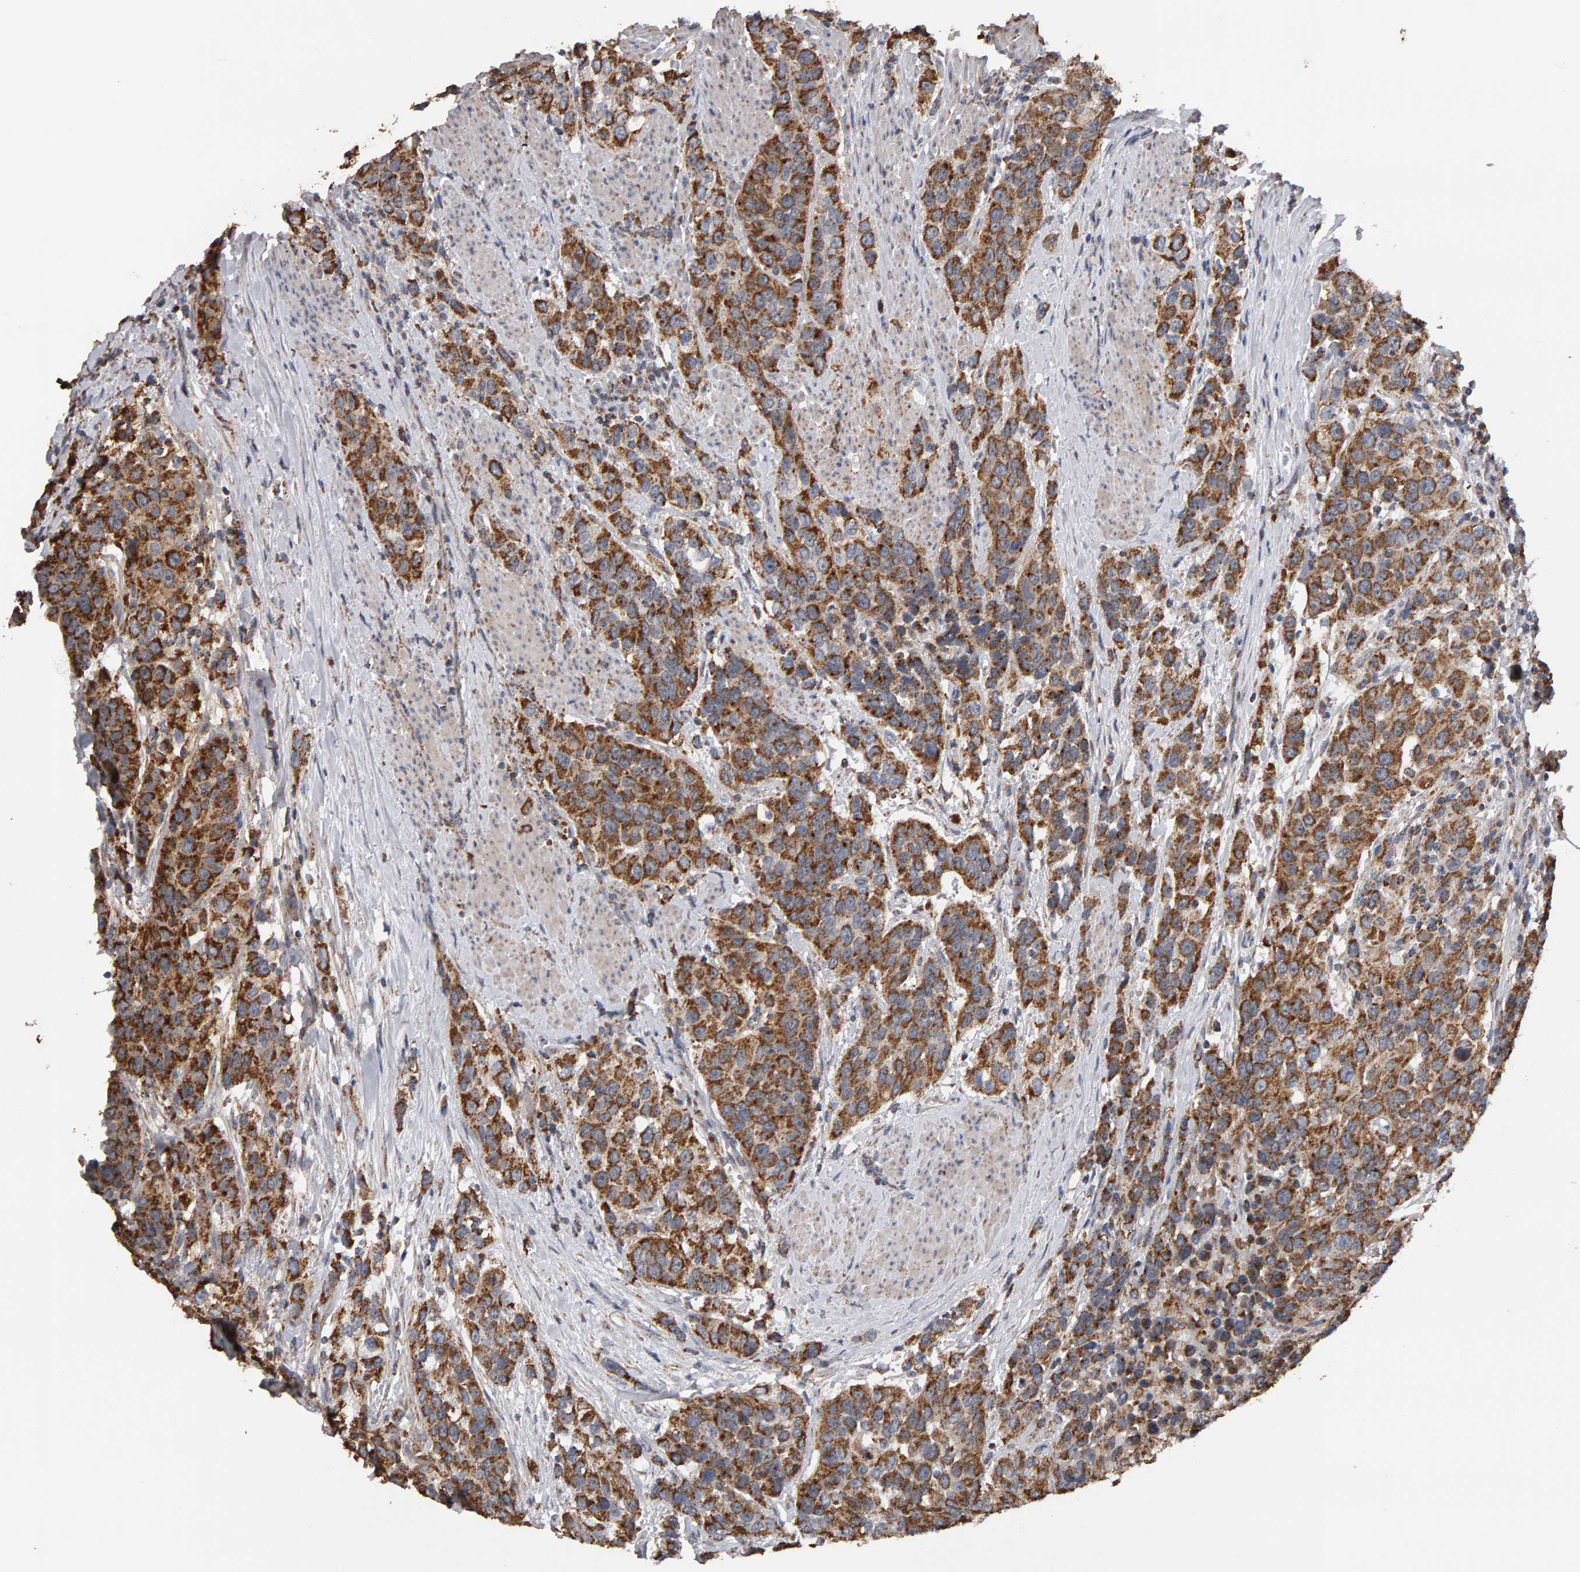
{"staining": {"intensity": "moderate", "quantity": ">75%", "location": "cytoplasmic/membranous"}, "tissue": "urothelial cancer", "cell_type": "Tumor cells", "image_type": "cancer", "snomed": [{"axis": "morphology", "description": "Urothelial carcinoma, High grade"}, {"axis": "topography", "description": "Urinary bladder"}], "caption": "Human urothelial cancer stained with a brown dye displays moderate cytoplasmic/membranous positive staining in about >75% of tumor cells.", "gene": "TOM1L1", "patient": {"sex": "female", "age": 80}}